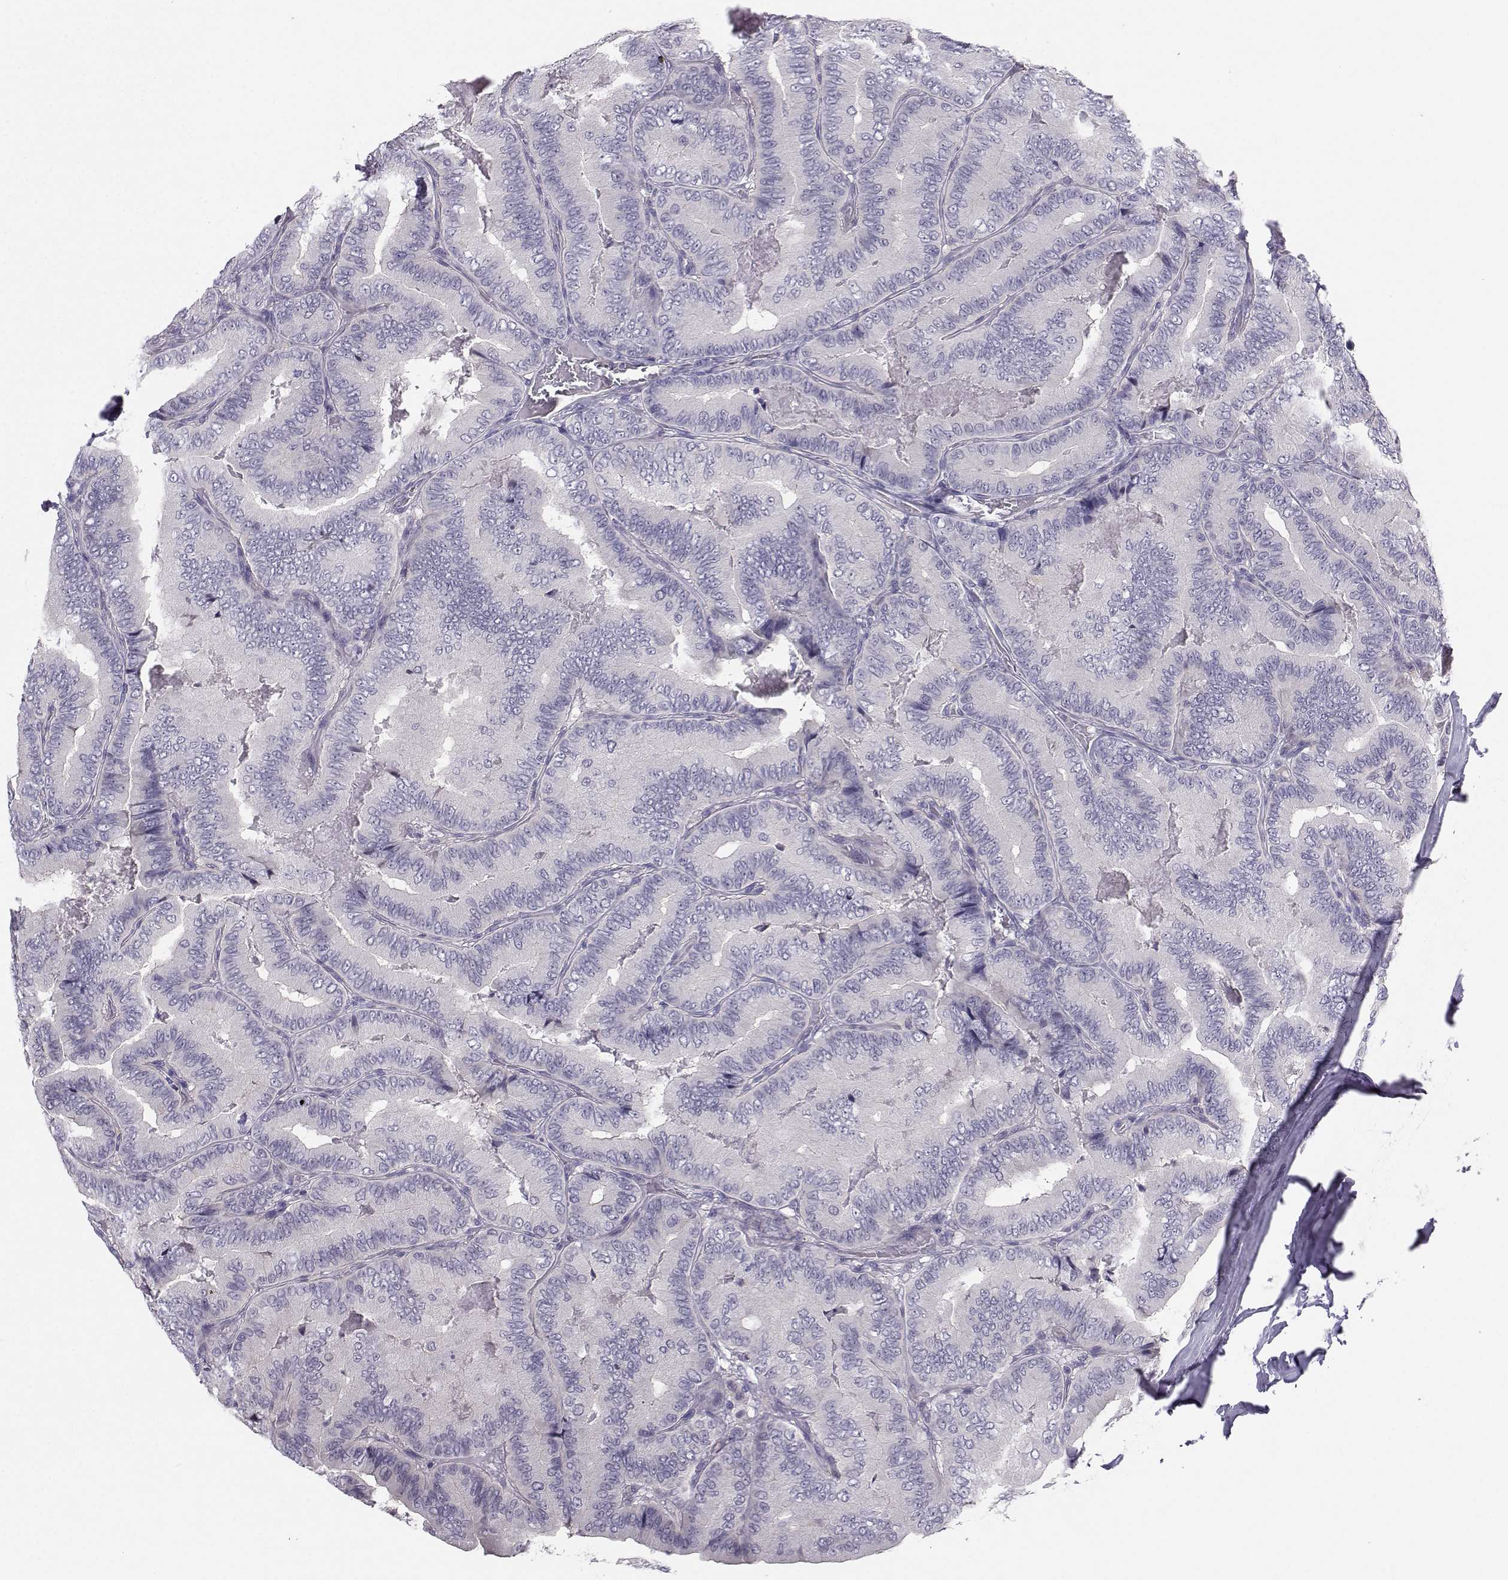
{"staining": {"intensity": "negative", "quantity": "none", "location": "none"}, "tissue": "thyroid cancer", "cell_type": "Tumor cells", "image_type": "cancer", "snomed": [{"axis": "morphology", "description": "Papillary adenocarcinoma, NOS"}, {"axis": "topography", "description": "Thyroid gland"}], "caption": "IHC image of thyroid papillary adenocarcinoma stained for a protein (brown), which exhibits no staining in tumor cells. (Brightfield microscopy of DAB (3,3'-diaminobenzidine) immunohistochemistry (IHC) at high magnification).", "gene": "MROH7", "patient": {"sex": "male", "age": 61}}